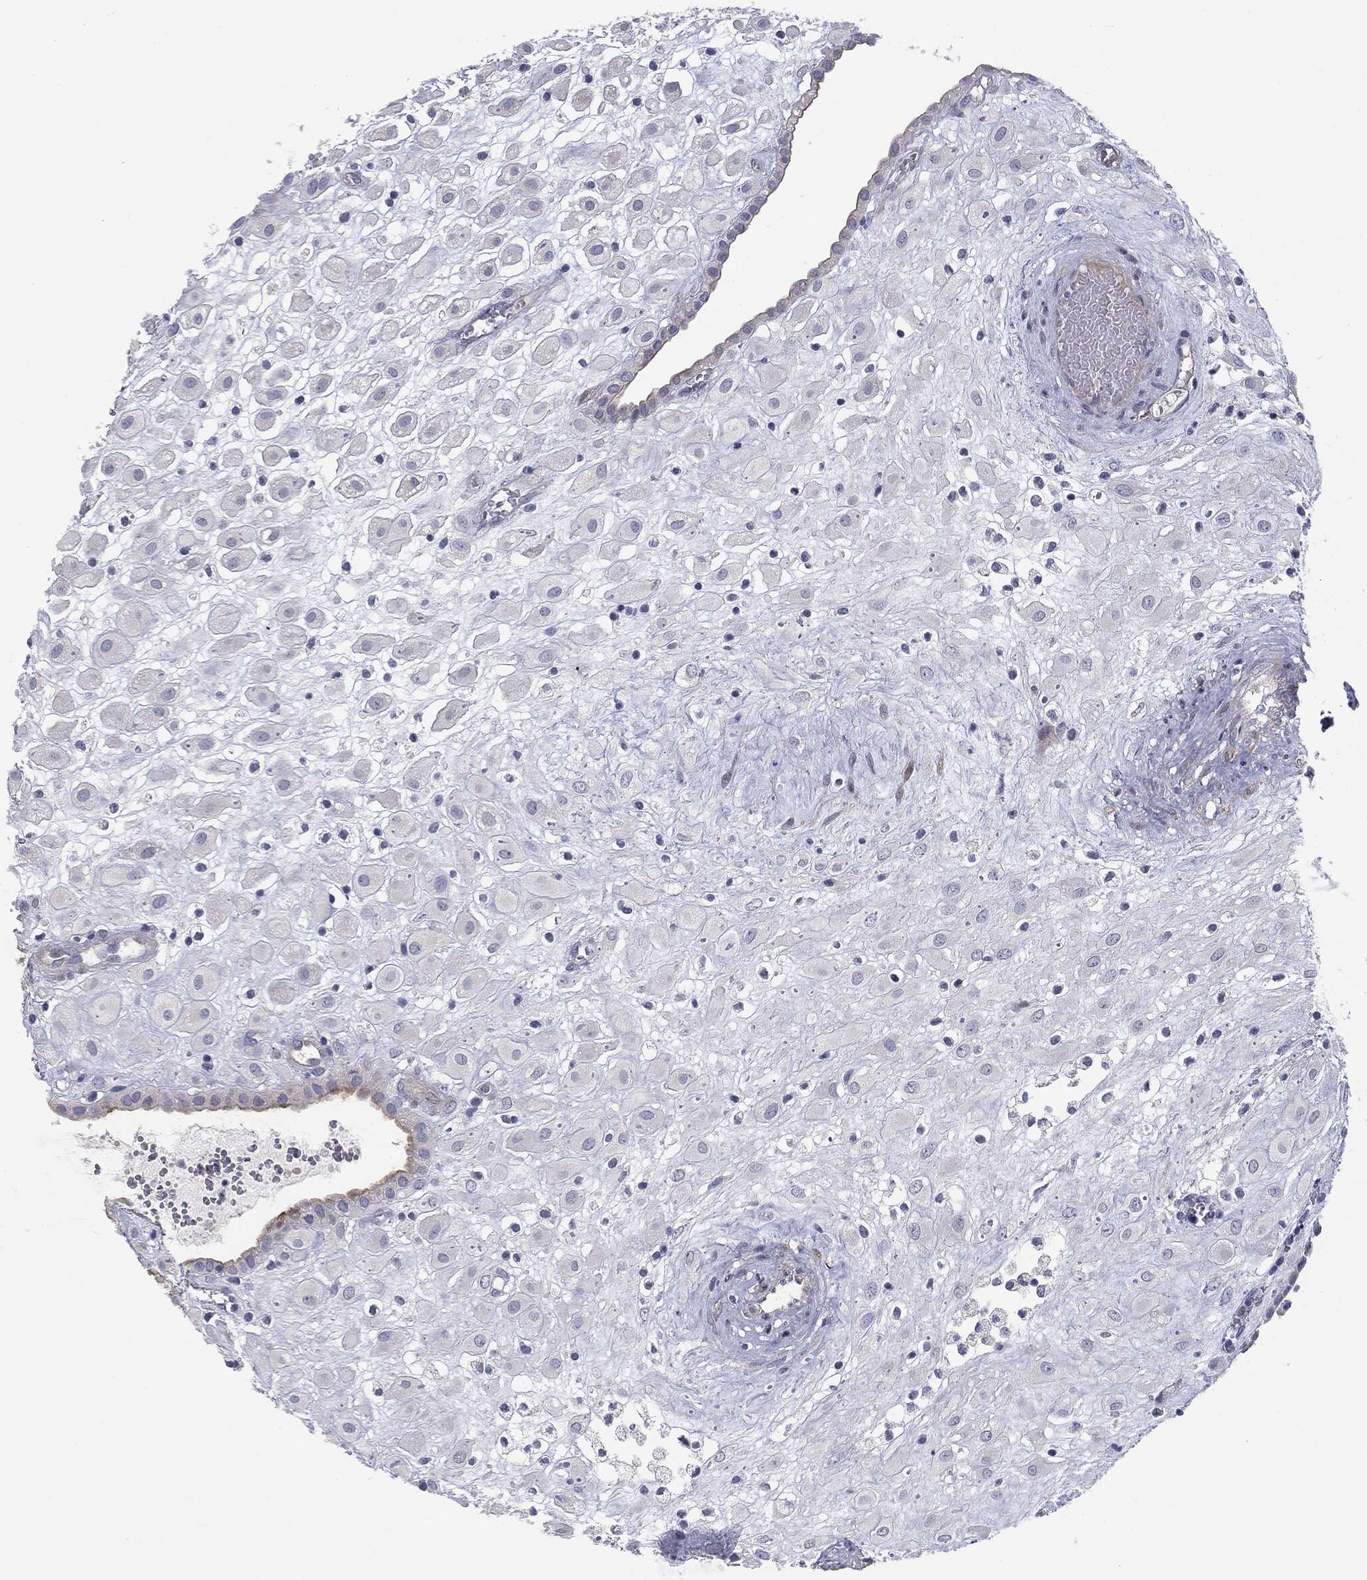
{"staining": {"intensity": "negative", "quantity": "none", "location": "none"}, "tissue": "placenta", "cell_type": "Decidual cells", "image_type": "normal", "snomed": [{"axis": "morphology", "description": "Normal tissue, NOS"}, {"axis": "topography", "description": "Placenta"}], "caption": "An immunohistochemistry (IHC) micrograph of normal placenta is shown. There is no staining in decidual cells of placenta. The staining was performed using DAB (3,3'-diaminobenzidine) to visualize the protein expression in brown, while the nuclei were stained in blue with hematoxylin (Magnification: 20x).", "gene": "KRT5", "patient": {"sex": "female", "age": 24}}